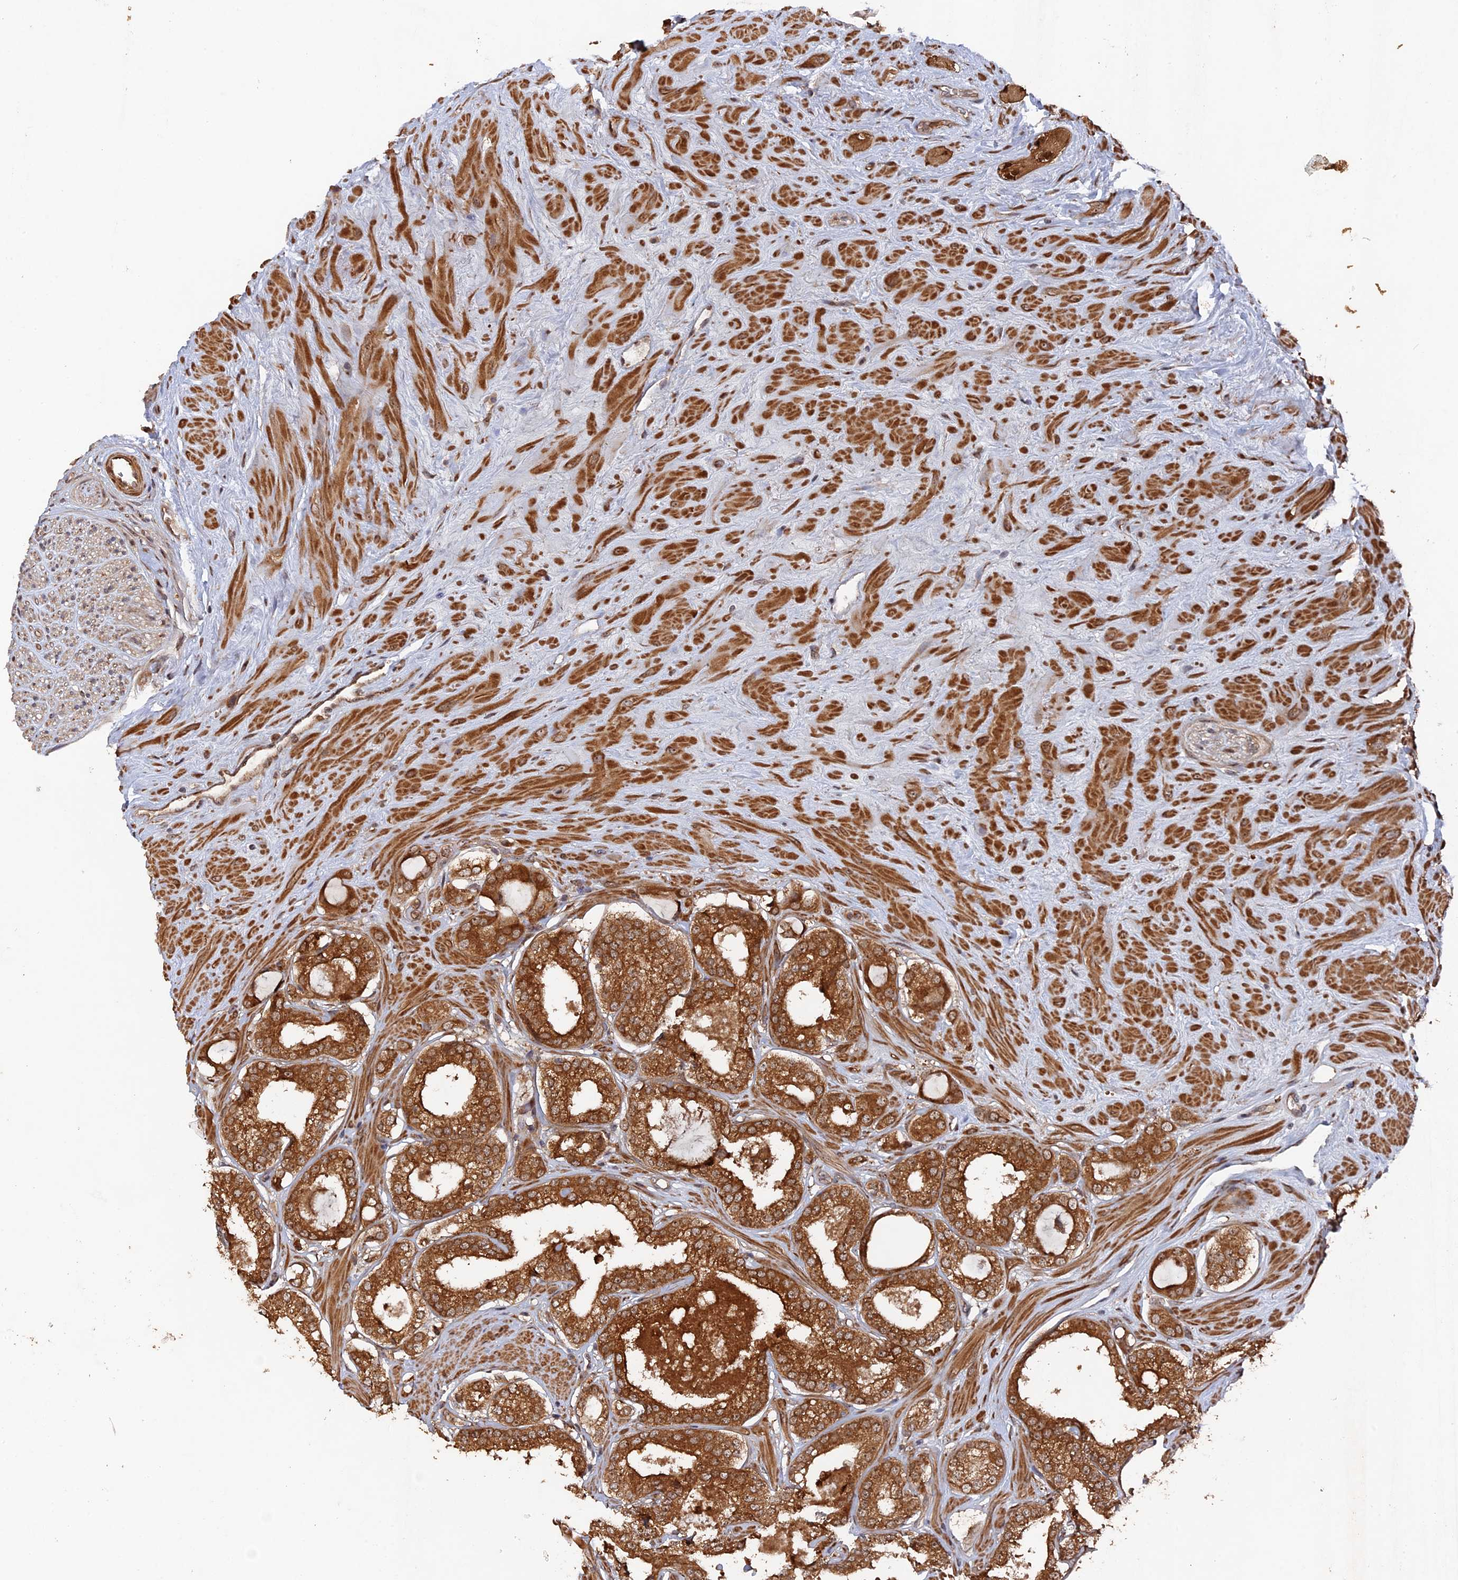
{"staining": {"intensity": "strong", "quantity": ">75%", "location": "cytoplasmic/membranous"}, "tissue": "prostate cancer", "cell_type": "Tumor cells", "image_type": "cancer", "snomed": [{"axis": "morphology", "description": "Adenocarcinoma, High grade"}, {"axis": "topography", "description": "Prostate"}], "caption": "IHC micrograph of human high-grade adenocarcinoma (prostate) stained for a protein (brown), which demonstrates high levels of strong cytoplasmic/membranous positivity in approximately >75% of tumor cells.", "gene": "VPS37C", "patient": {"sex": "male", "age": 65}}